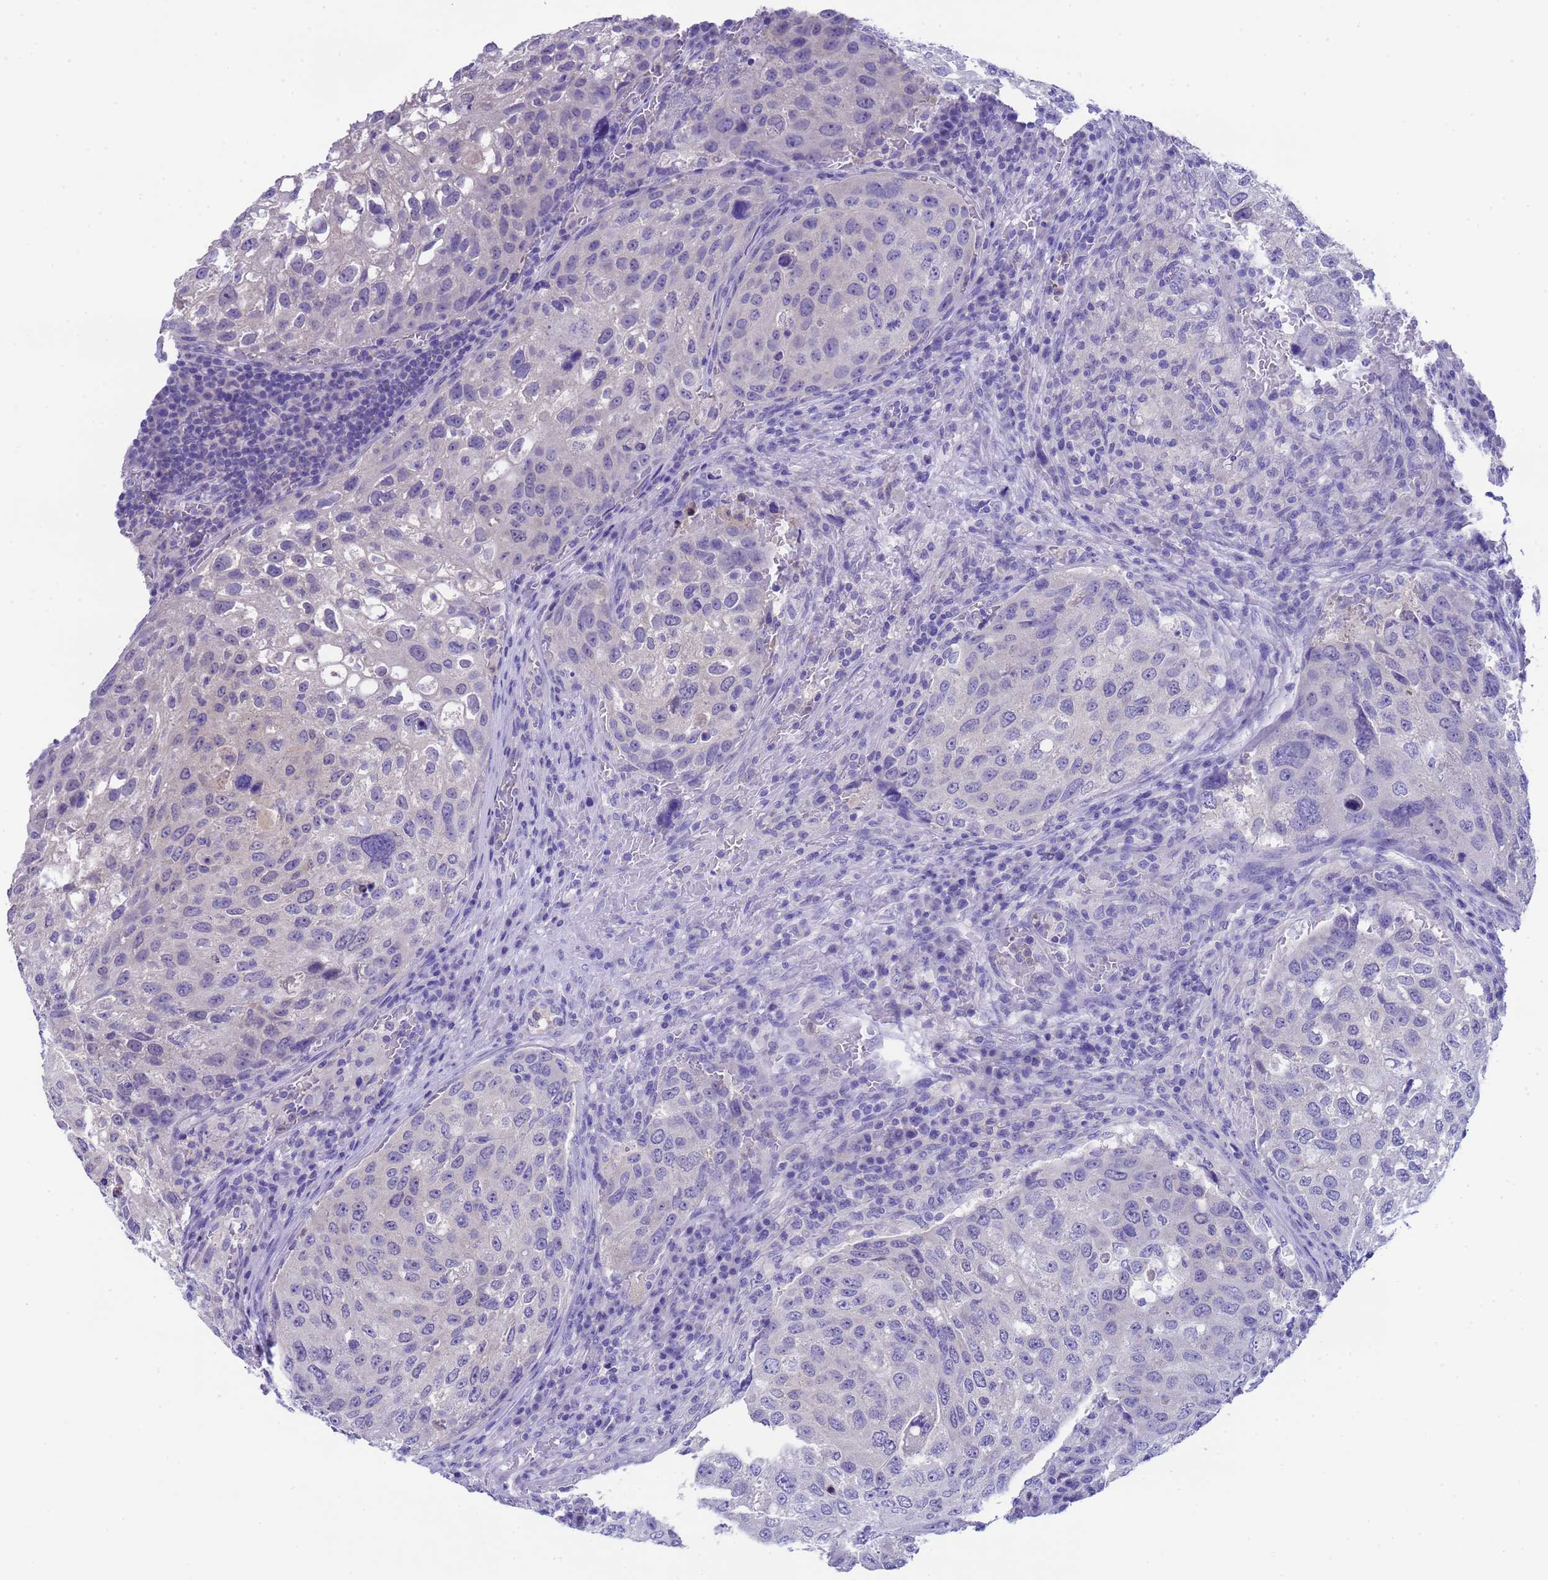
{"staining": {"intensity": "negative", "quantity": "none", "location": "none"}, "tissue": "urothelial cancer", "cell_type": "Tumor cells", "image_type": "cancer", "snomed": [{"axis": "morphology", "description": "Urothelial carcinoma, High grade"}, {"axis": "topography", "description": "Lymph node"}, {"axis": "topography", "description": "Urinary bladder"}], "caption": "A micrograph of human high-grade urothelial carcinoma is negative for staining in tumor cells.", "gene": "USP38", "patient": {"sex": "male", "age": 51}}